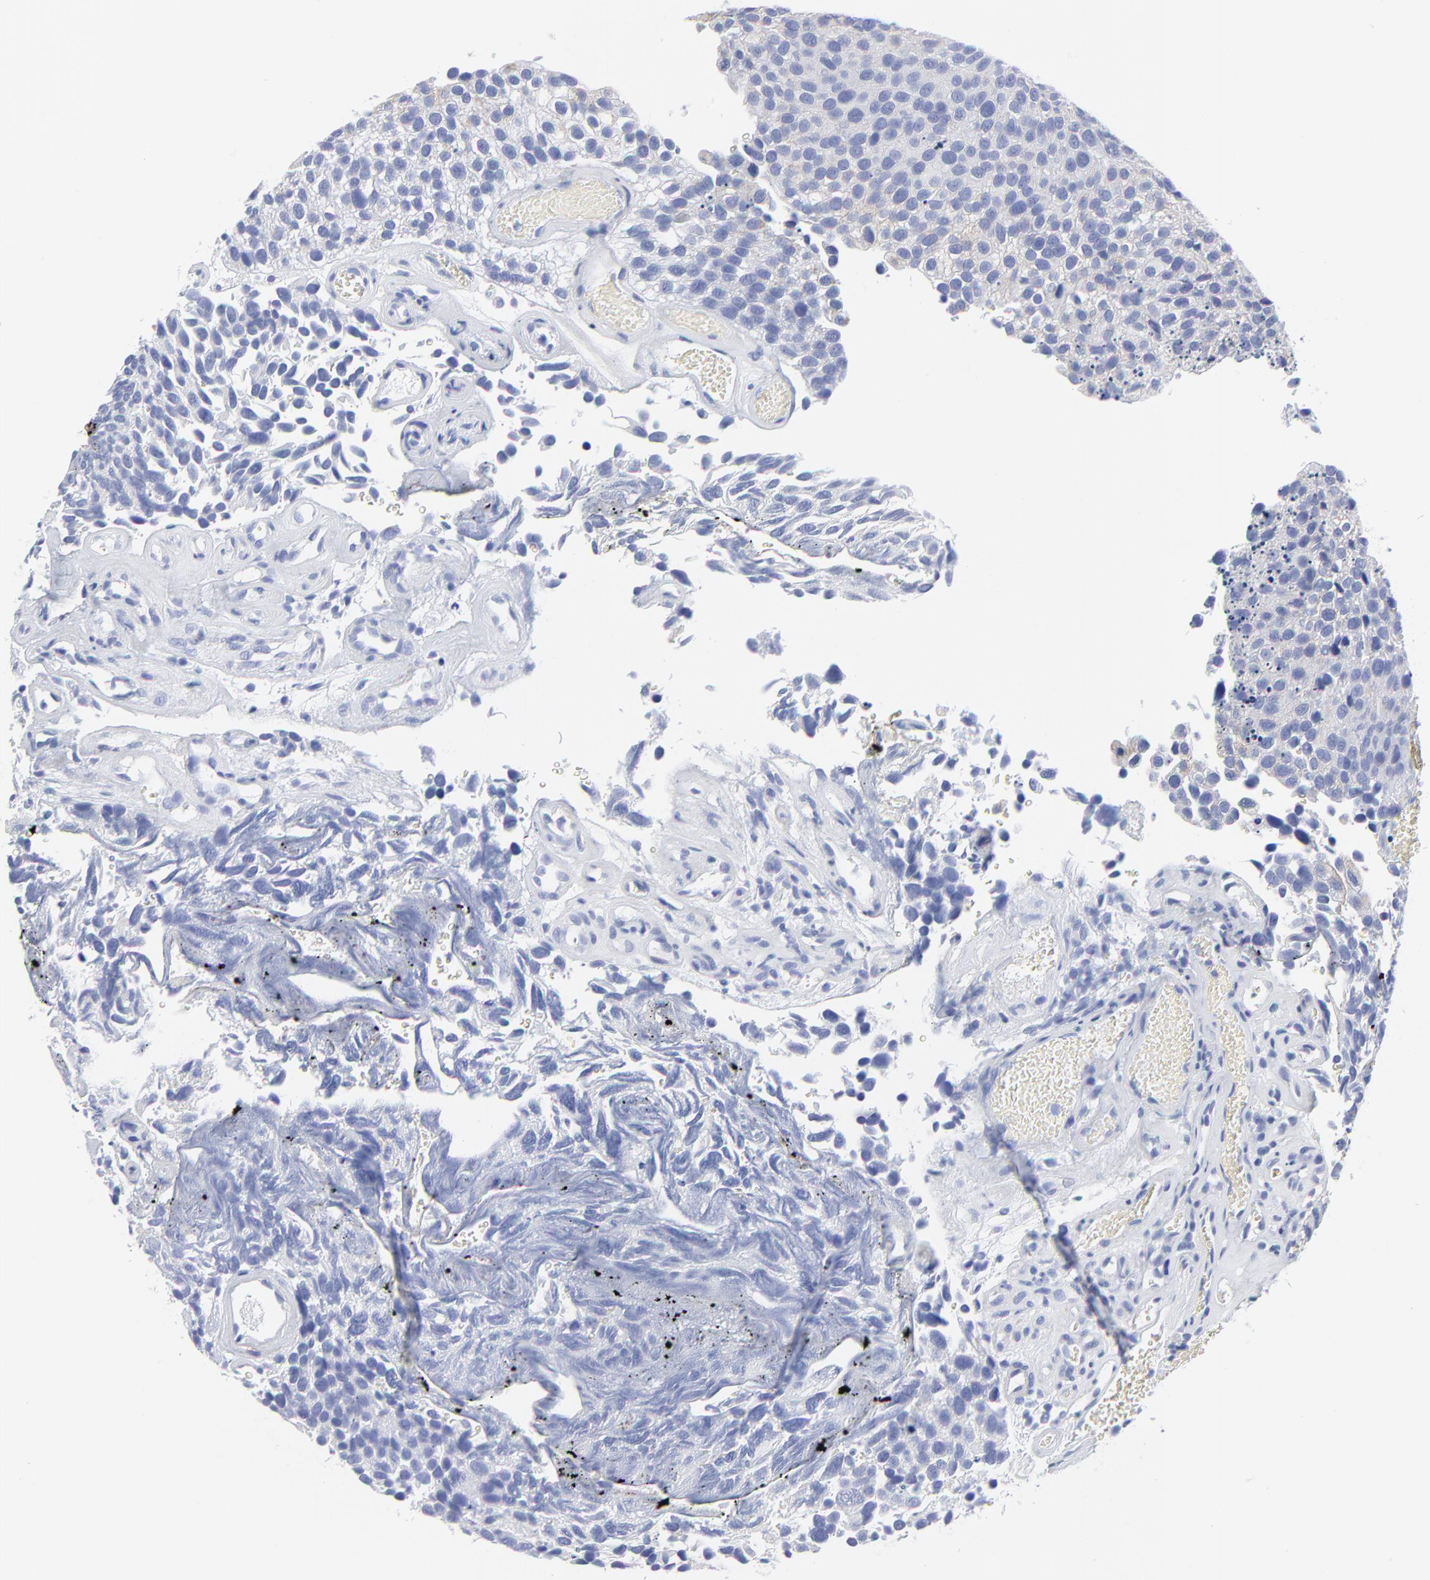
{"staining": {"intensity": "negative", "quantity": "none", "location": "none"}, "tissue": "urothelial cancer", "cell_type": "Tumor cells", "image_type": "cancer", "snomed": [{"axis": "morphology", "description": "Urothelial carcinoma, High grade"}, {"axis": "topography", "description": "Urinary bladder"}], "caption": "Tumor cells are negative for brown protein staining in urothelial carcinoma (high-grade).", "gene": "CNTN3", "patient": {"sex": "male", "age": 72}}